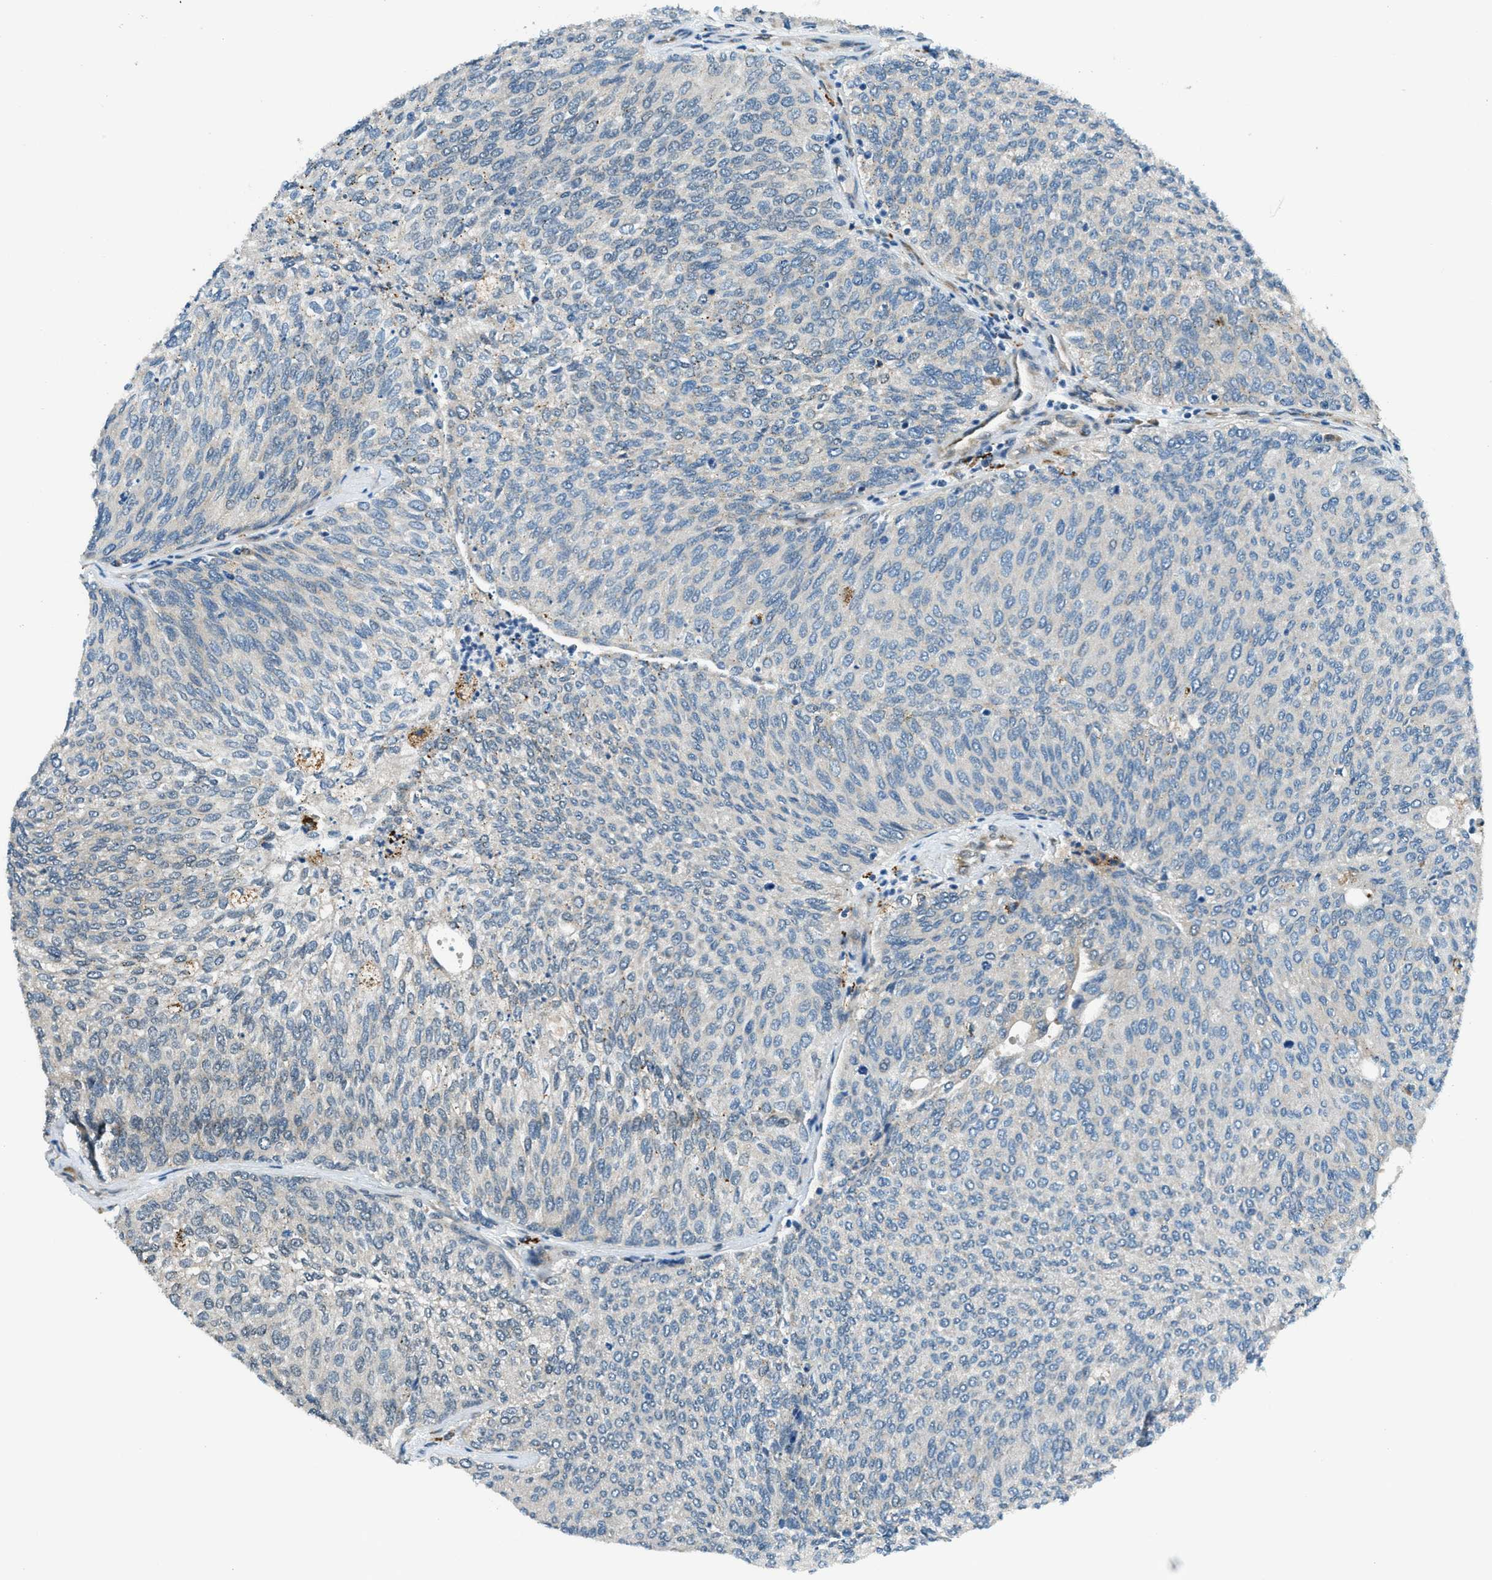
{"staining": {"intensity": "negative", "quantity": "none", "location": "none"}, "tissue": "urothelial cancer", "cell_type": "Tumor cells", "image_type": "cancer", "snomed": [{"axis": "morphology", "description": "Urothelial carcinoma, Low grade"}, {"axis": "topography", "description": "Urinary bladder"}], "caption": "Immunohistochemistry (IHC) micrograph of neoplastic tissue: urothelial cancer stained with DAB exhibits no significant protein expression in tumor cells.", "gene": "GINM1", "patient": {"sex": "female", "age": 79}}